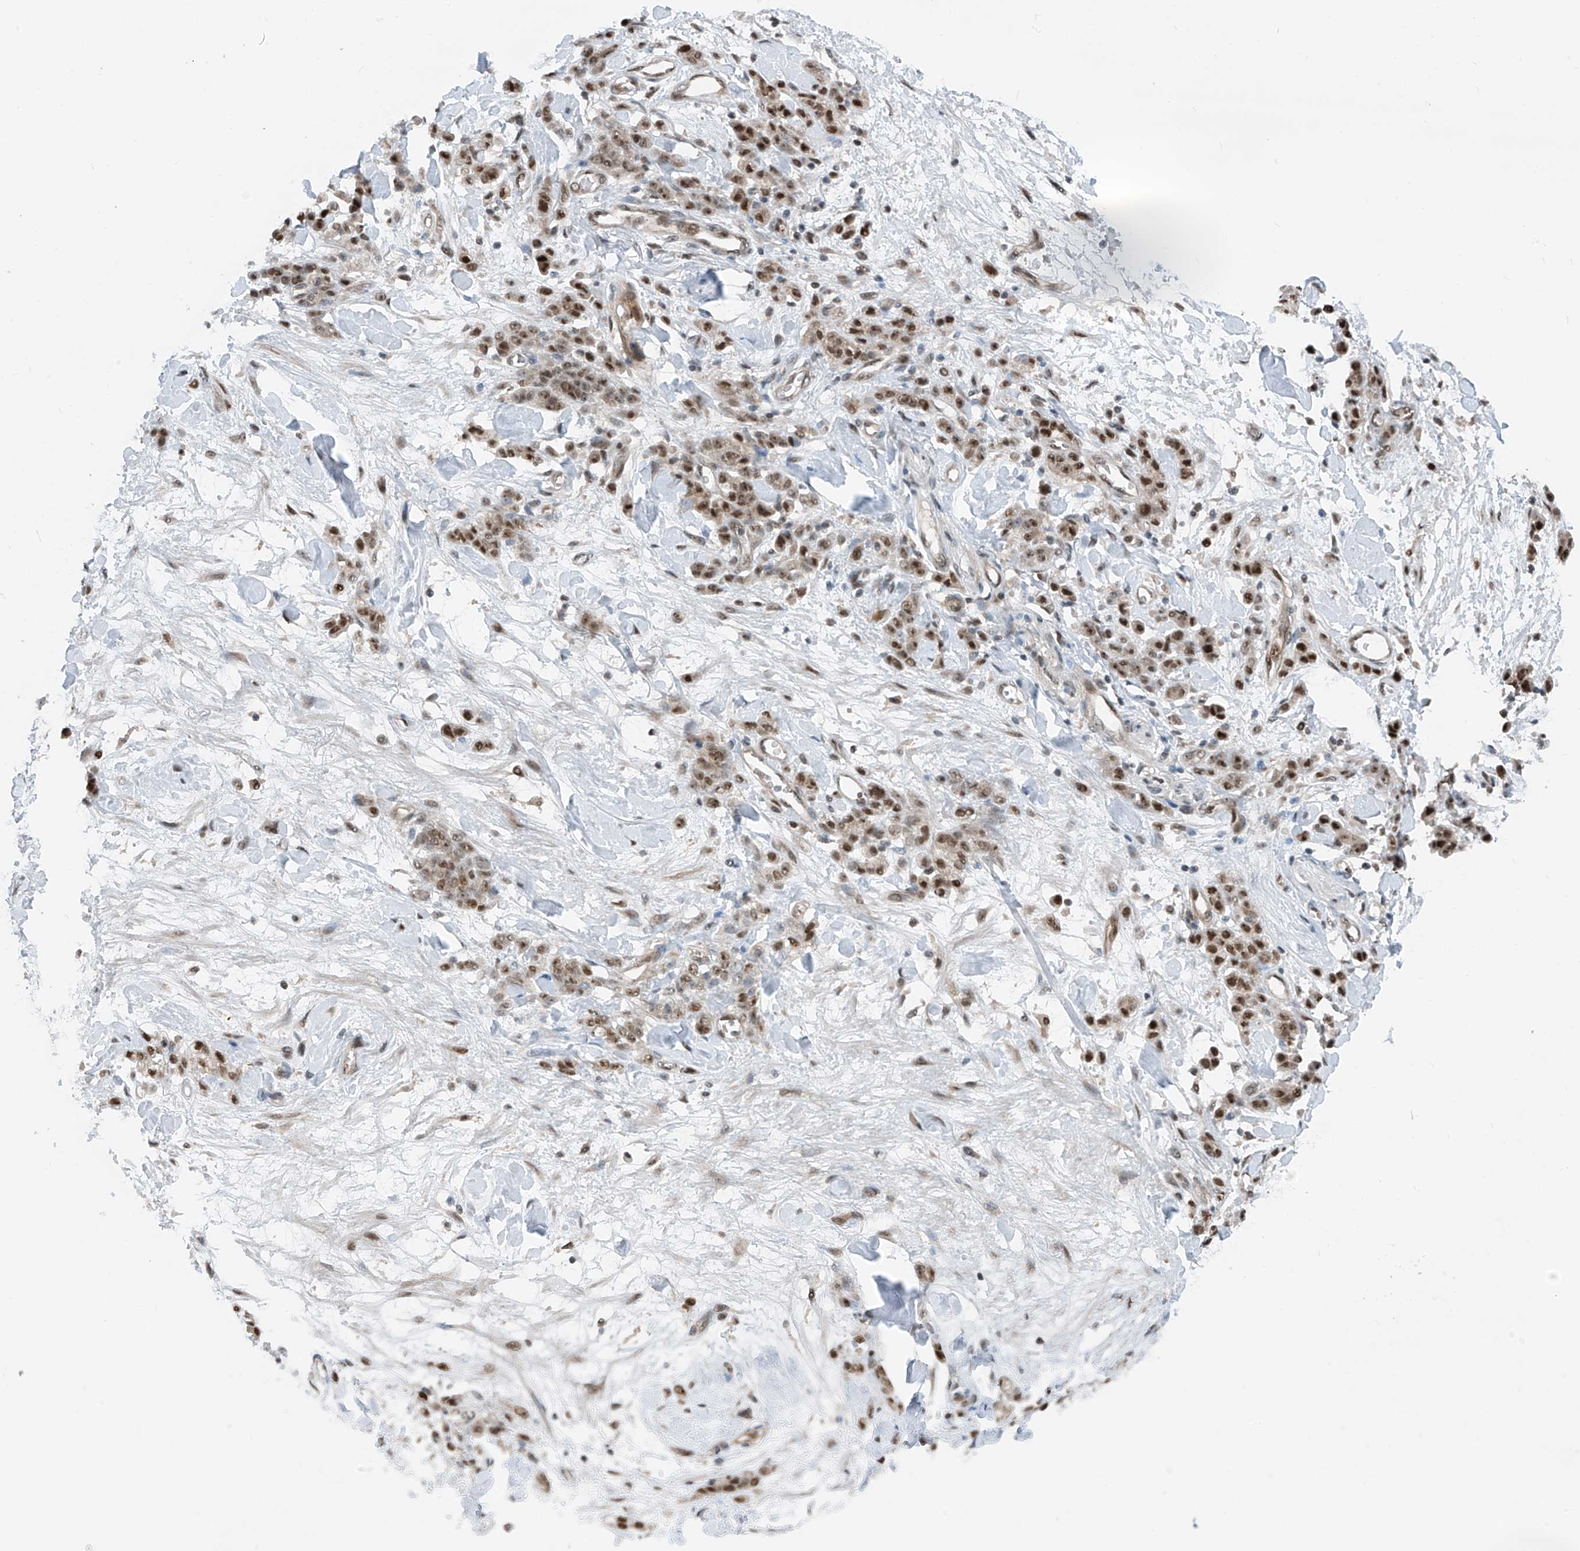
{"staining": {"intensity": "moderate", "quantity": ">75%", "location": "nuclear"}, "tissue": "stomach cancer", "cell_type": "Tumor cells", "image_type": "cancer", "snomed": [{"axis": "morphology", "description": "Normal tissue, NOS"}, {"axis": "morphology", "description": "Adenocarcinoma, NOS"}, {"axis": "topography", "description": "Stomach"}], "caption": "Protein staining by immunohistochemistry (IHC) shows moderate nuclear expression in about >75% of tumor cells in stomach adenocarcinoma.", "gene": "RBP7", "patient": {"sex": "male", "age": 82}}